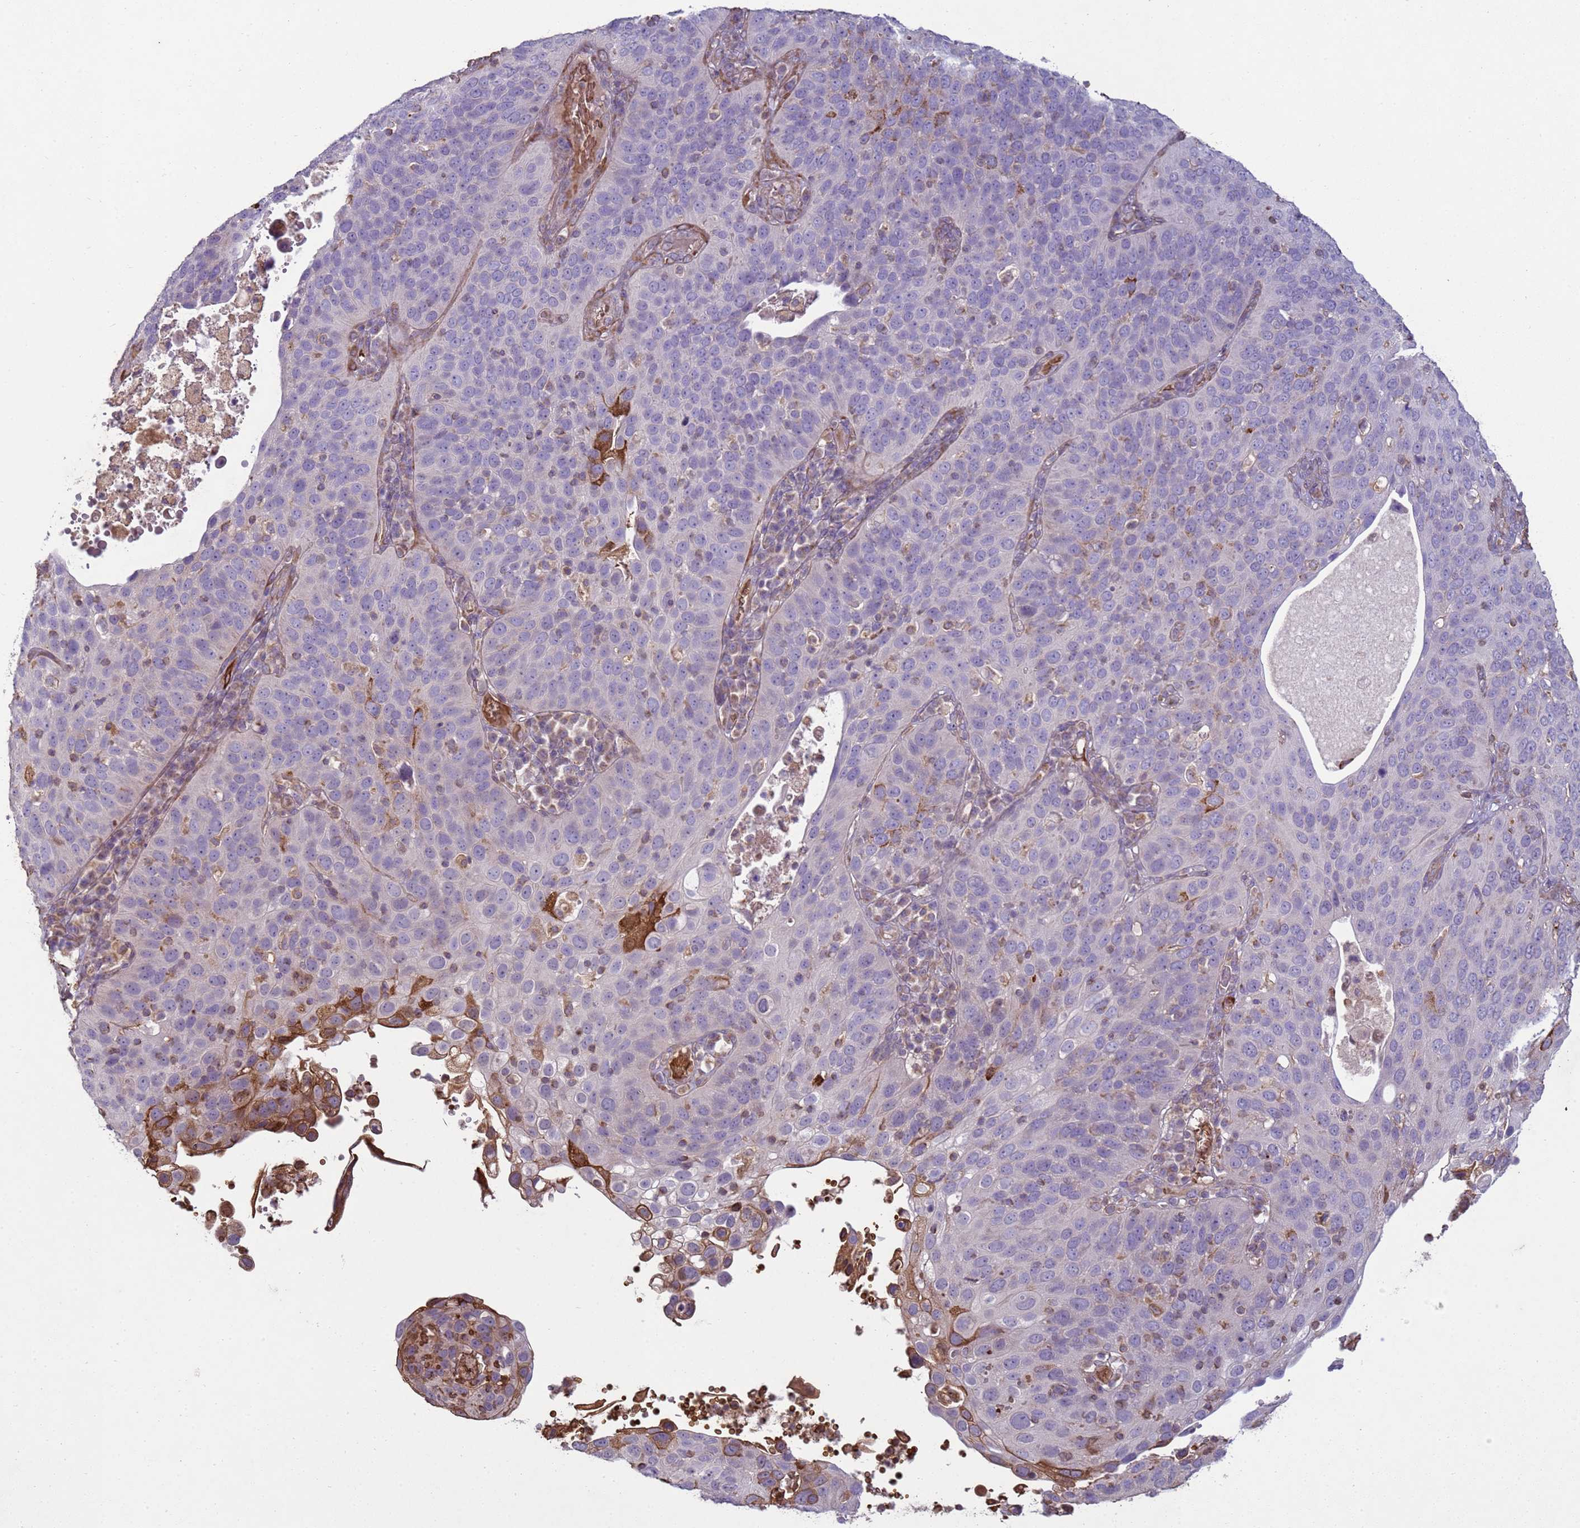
{"staining": {"intensity": "negative", "quantity": "none", "location": "none"}, "tissue": "cervical cancer", "cell_type": "Tumor cells", "image_type": "cancer", "snomed": [{"axis": "morphology", "description": "Squamous cell carcinoma, NOS"}, {"axis": "topography", "description": "Cervix"}], "caption": "An image of cervical cancer (squamous cell carcinoma) stained for a protein displays no brown staining in tumor cells.", "gene": "SGIP1", "patient": {"sex": "female", "age": 36}}